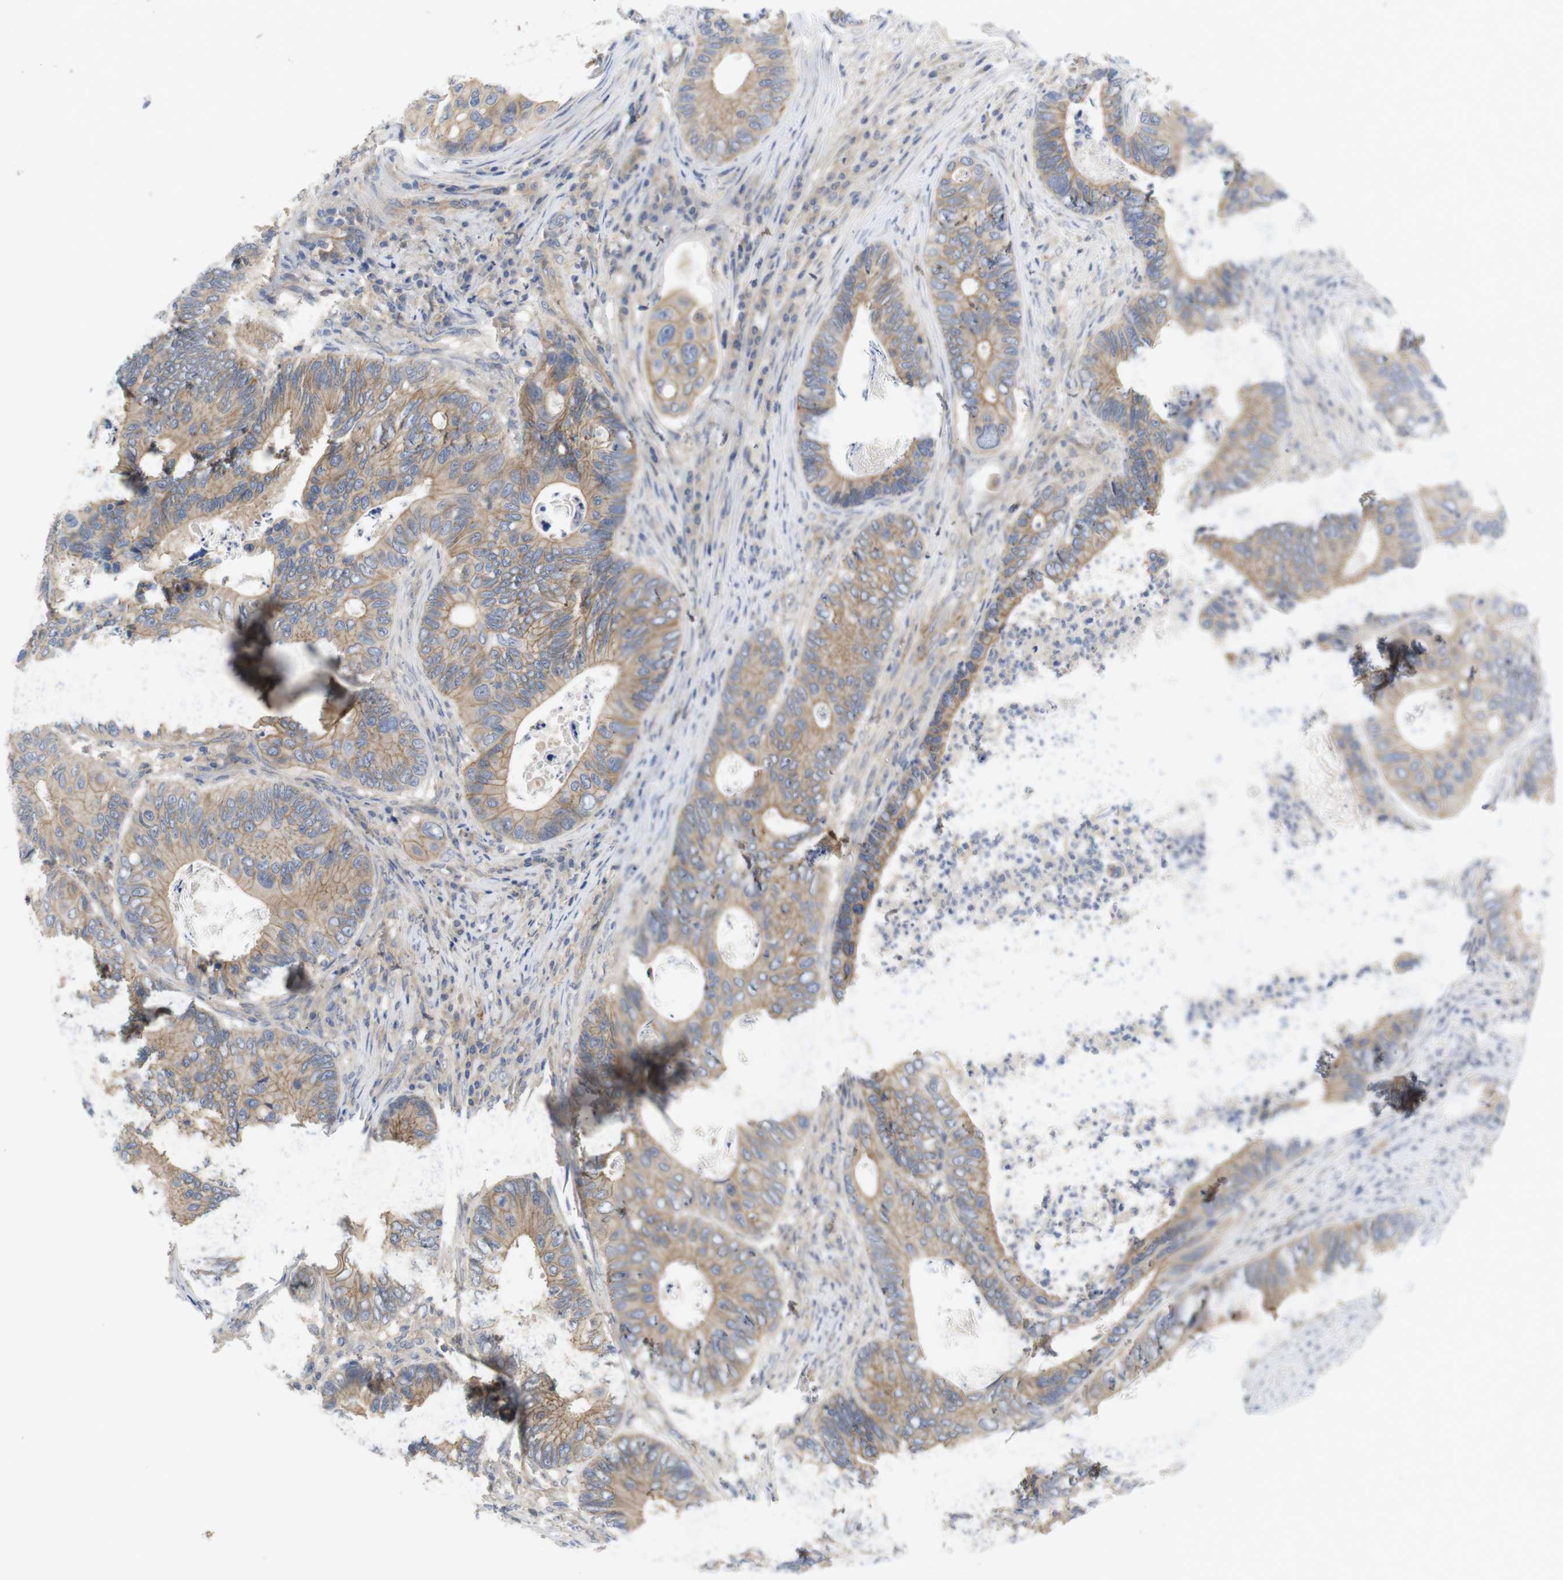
{"staining": {"intensity": "weak", "quantity": ">75%", "location": "cytoplasmic/membranous"}, "tissue": "colorectal cancer", "cell_type": "Tumor cells", "image_type": "cancer", "snomed": [{"axis": "morphology", "description": "Inflammation, NOS"}, {"axis": "morphology", "description": "Adenocarcinoma, NOS"}, {"axis": "topography", "description": "Colon"}], "caption": "This is an image of IHC staining of colorectal cancer (adenocarcinoma), which shows weak staining in the cytoplasmic/membranous of tumor cells.", "gene": "KIDINS220", "patient": {"sex": "male", "age": 72}}